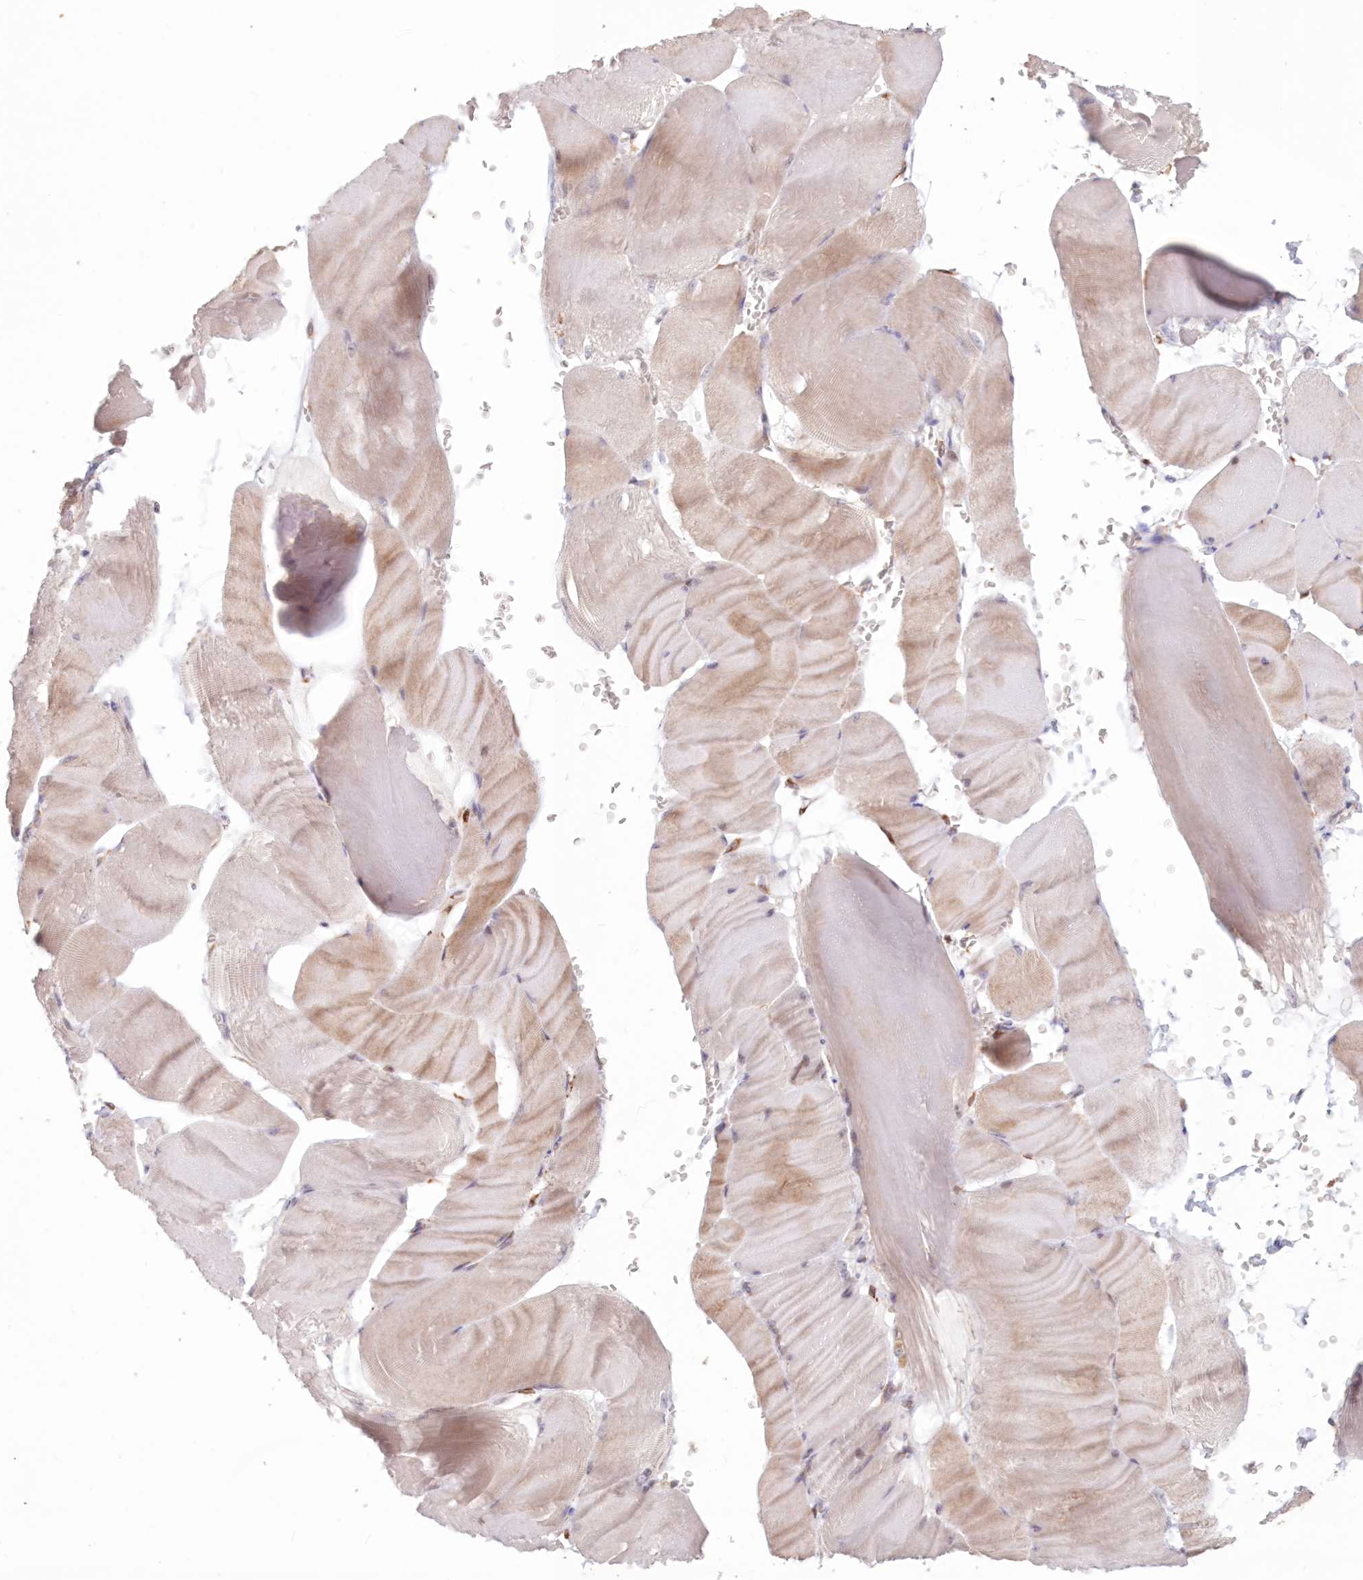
{"staining": {"intensity": "weak", "quantity": "25%-75%", "location": "cytoplasmic/membranous"}, "tissue": "skeletal muscle", "cell_type": "Myocytes", "image_type": "normal", "snomed": [{"axis": "morphology", "description": "Normal tissue, NOS"}, {"axis": "morphology", "description": "Basal cell carcinoma"}, {"axis": "topography", "description": "Skeletal muscle"}], "caption": "A low amount of weak cytoplasmic/membranous expression is present in approximately 25%-75% of myocytes in normal skeletal muscle.", "gene": "PCYOX1L", "patient": {"sex": "female", "age": 64}}